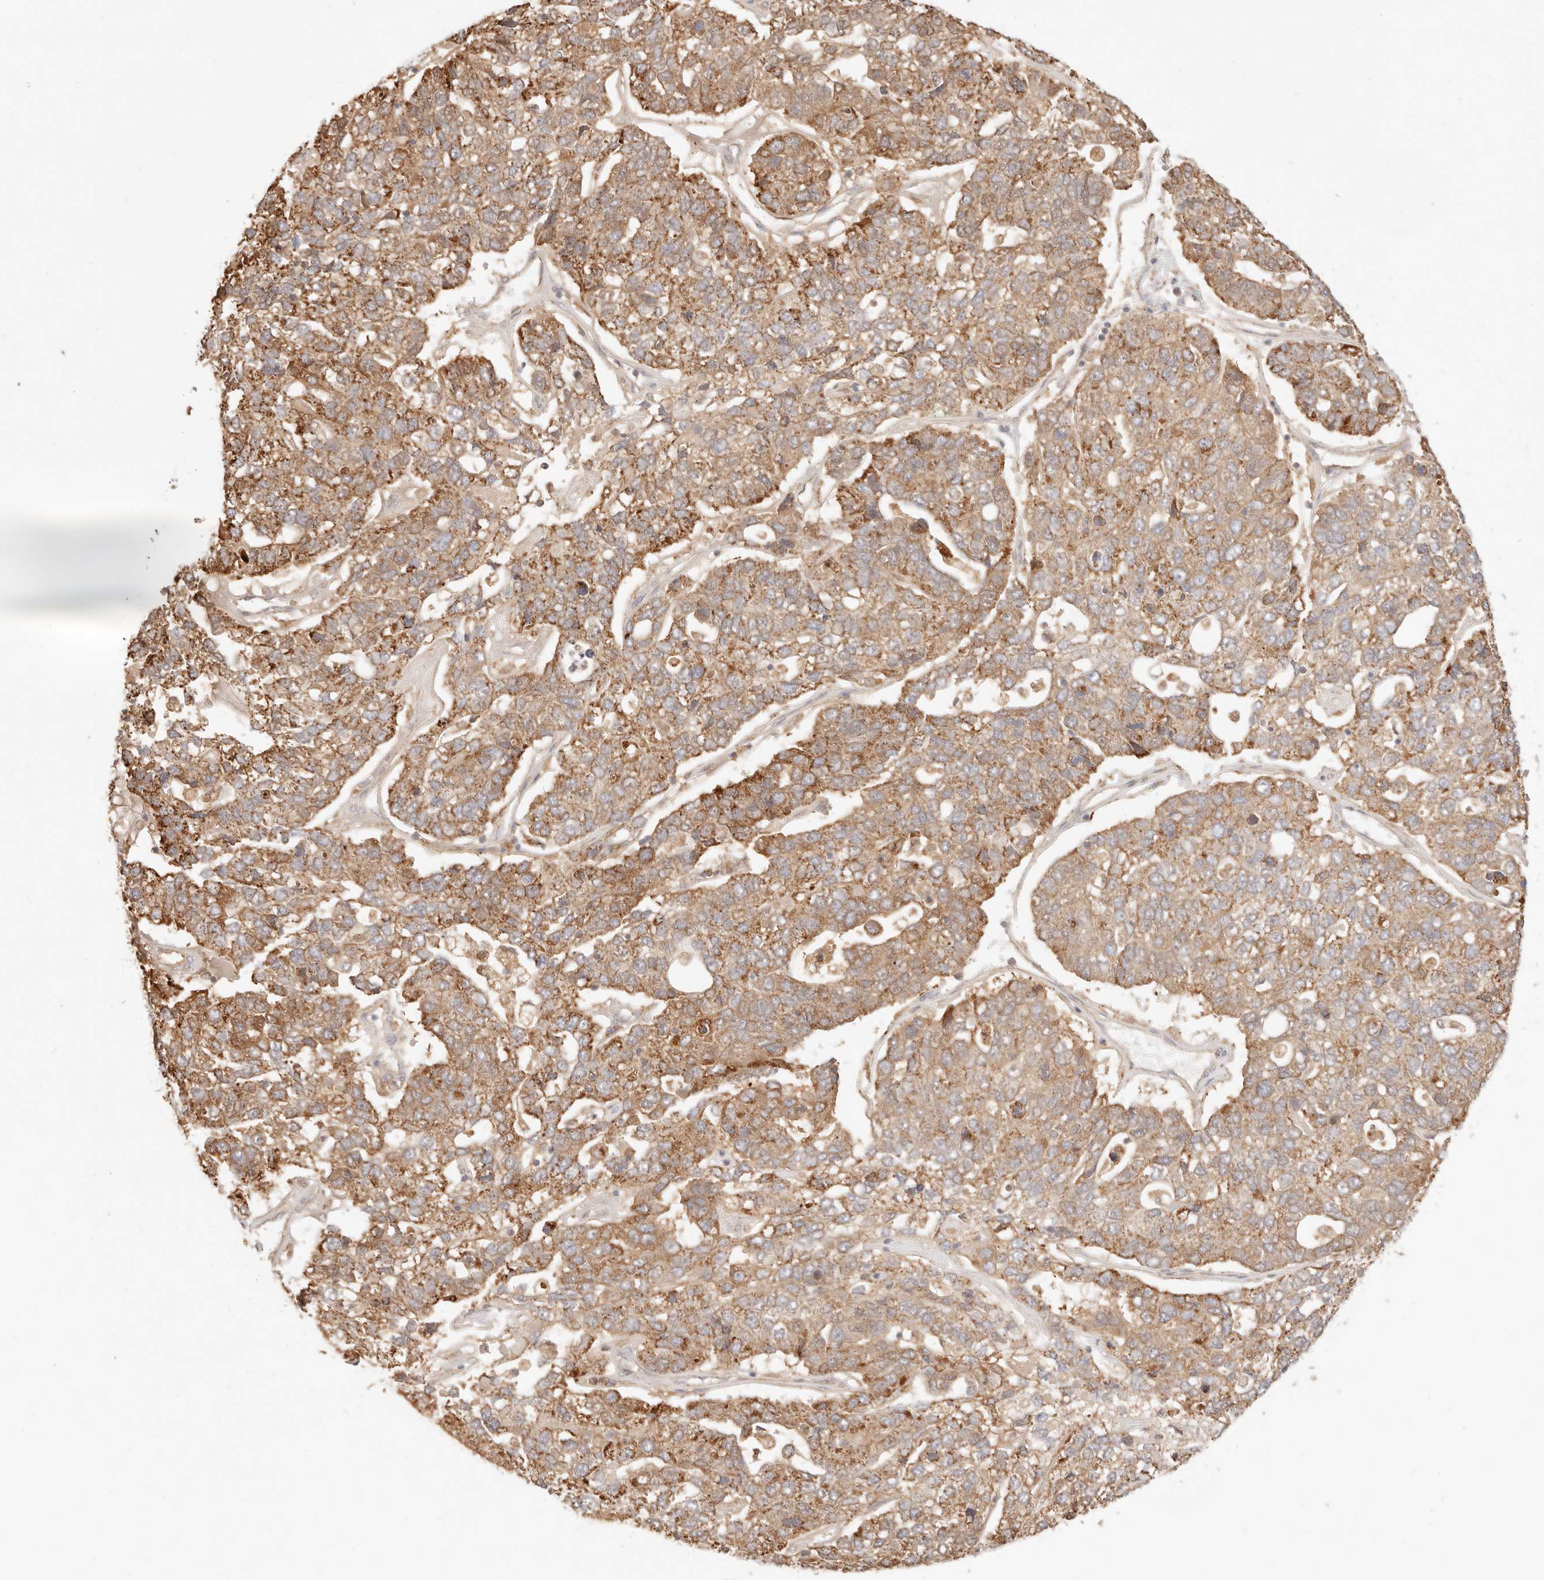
{"staining": {"intensity": "moderate", "quantity": ">75%", "location": "cytoplasmic/membranous"}, "tissue": "pancreatic cancer", "cell_type": "Tumor cells", "image_type": "cancer", "snomed": [{"axis": "morphology", "description": "Adenocarcinoma, NOS"}, {"axis": "topography", "description": "Pancreas"}], "caption": "The immunohistochemical stain shows moderate cytoplasmic/membranous expression in tumor cells of adenocarcinoma (pancreatic) tissue.", "gene": "CPLANE2", "patient": {"sex": "female", "age": 61}}